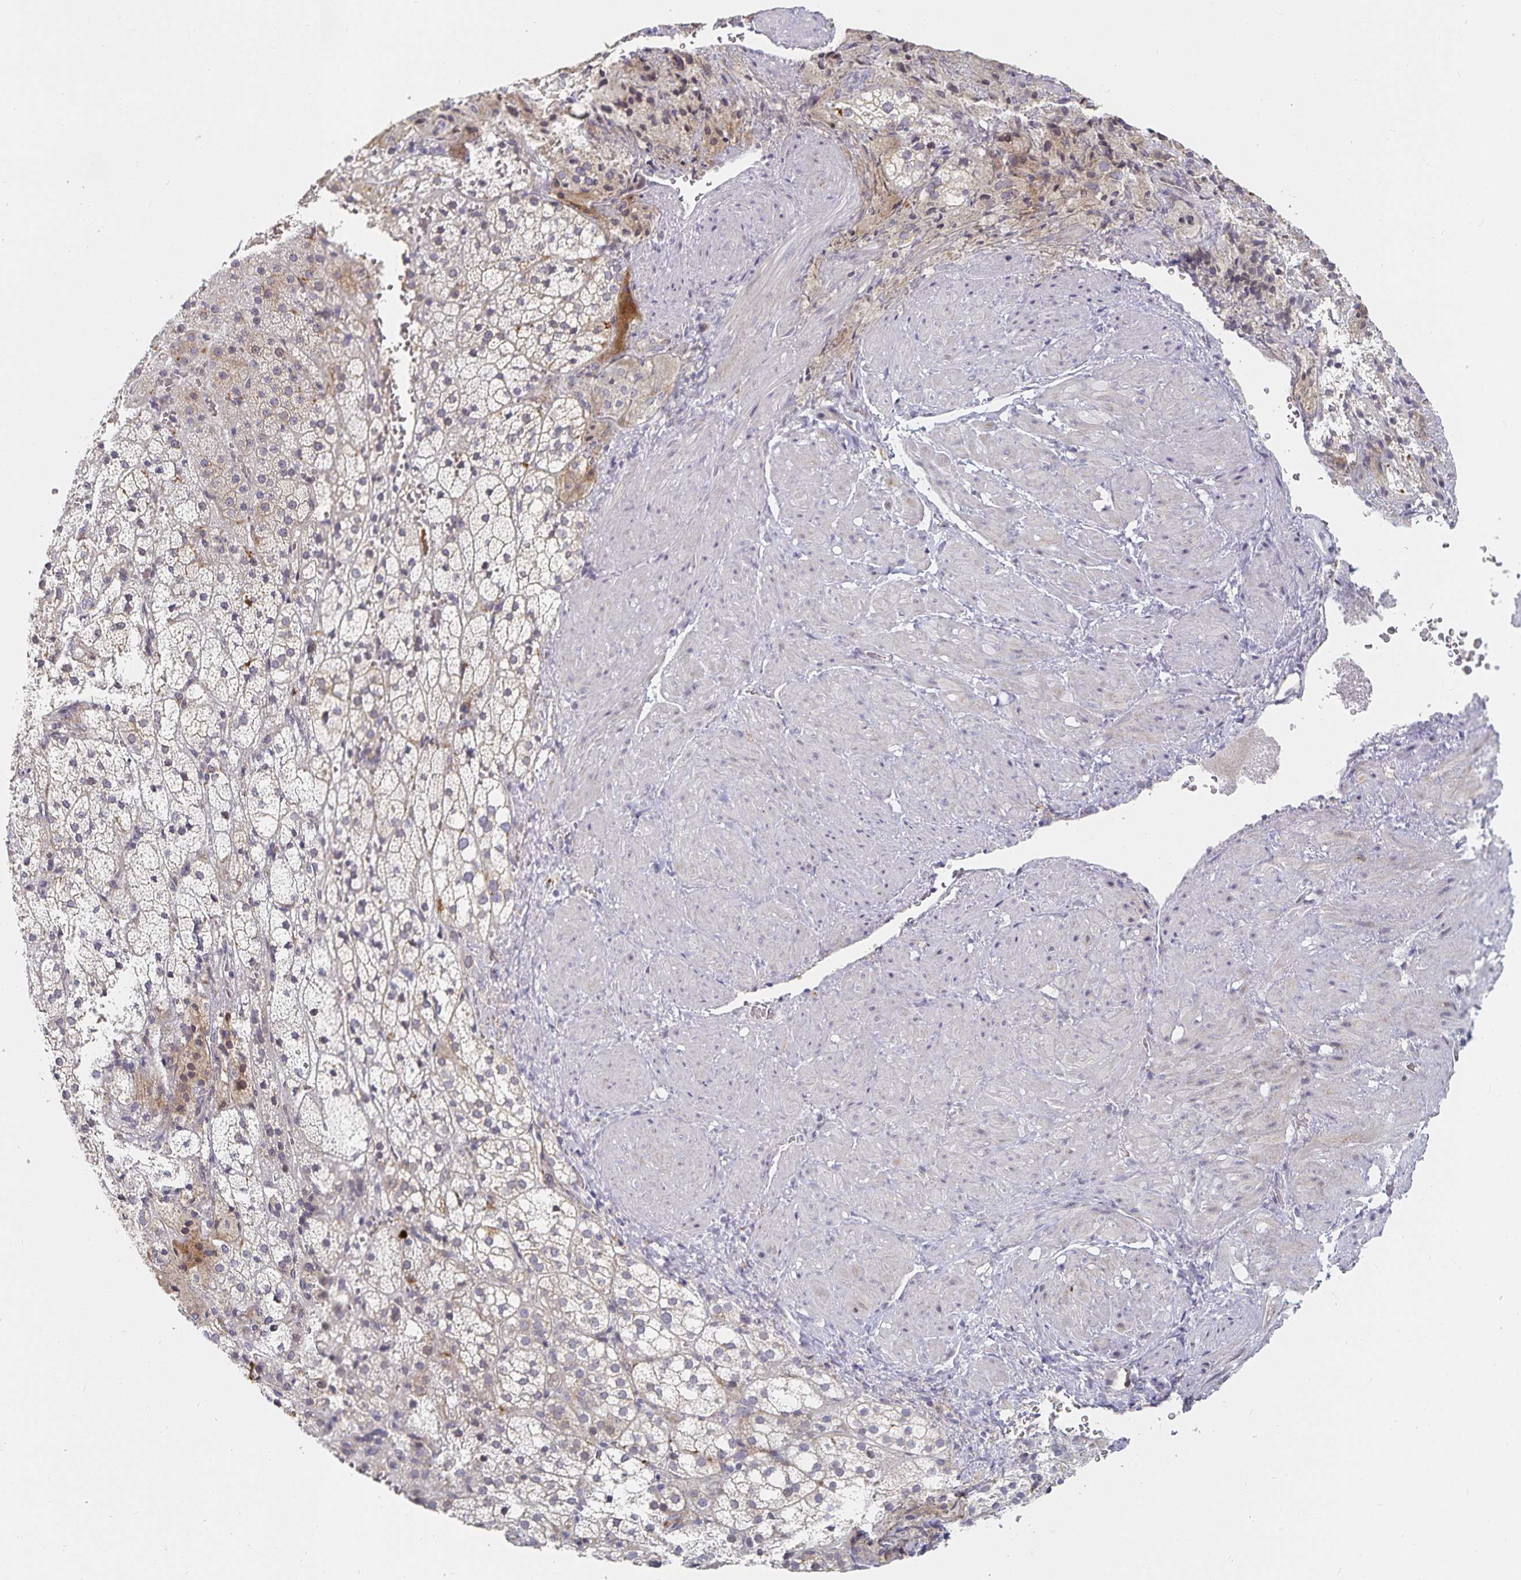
{"staining": {"intensity": "weak", "quantity": "<25%", "location": "cytoplasmic/membranous"}, "tissue": "adrenal gland", "cell_type": "Glandular cells", "image_type": "normal", "snomed": [{"axis": "morphology", "description": "Normal tissue, NOS"}, {"axis": "topography", "description": "Adrenal gland"}], "caption": "This is a image of immunohistochemistry staining of normal adrenal gland, which shows no expression in glandular cells.", "gene": "S100G", "patient": {"sex": "male", "age": 53}}